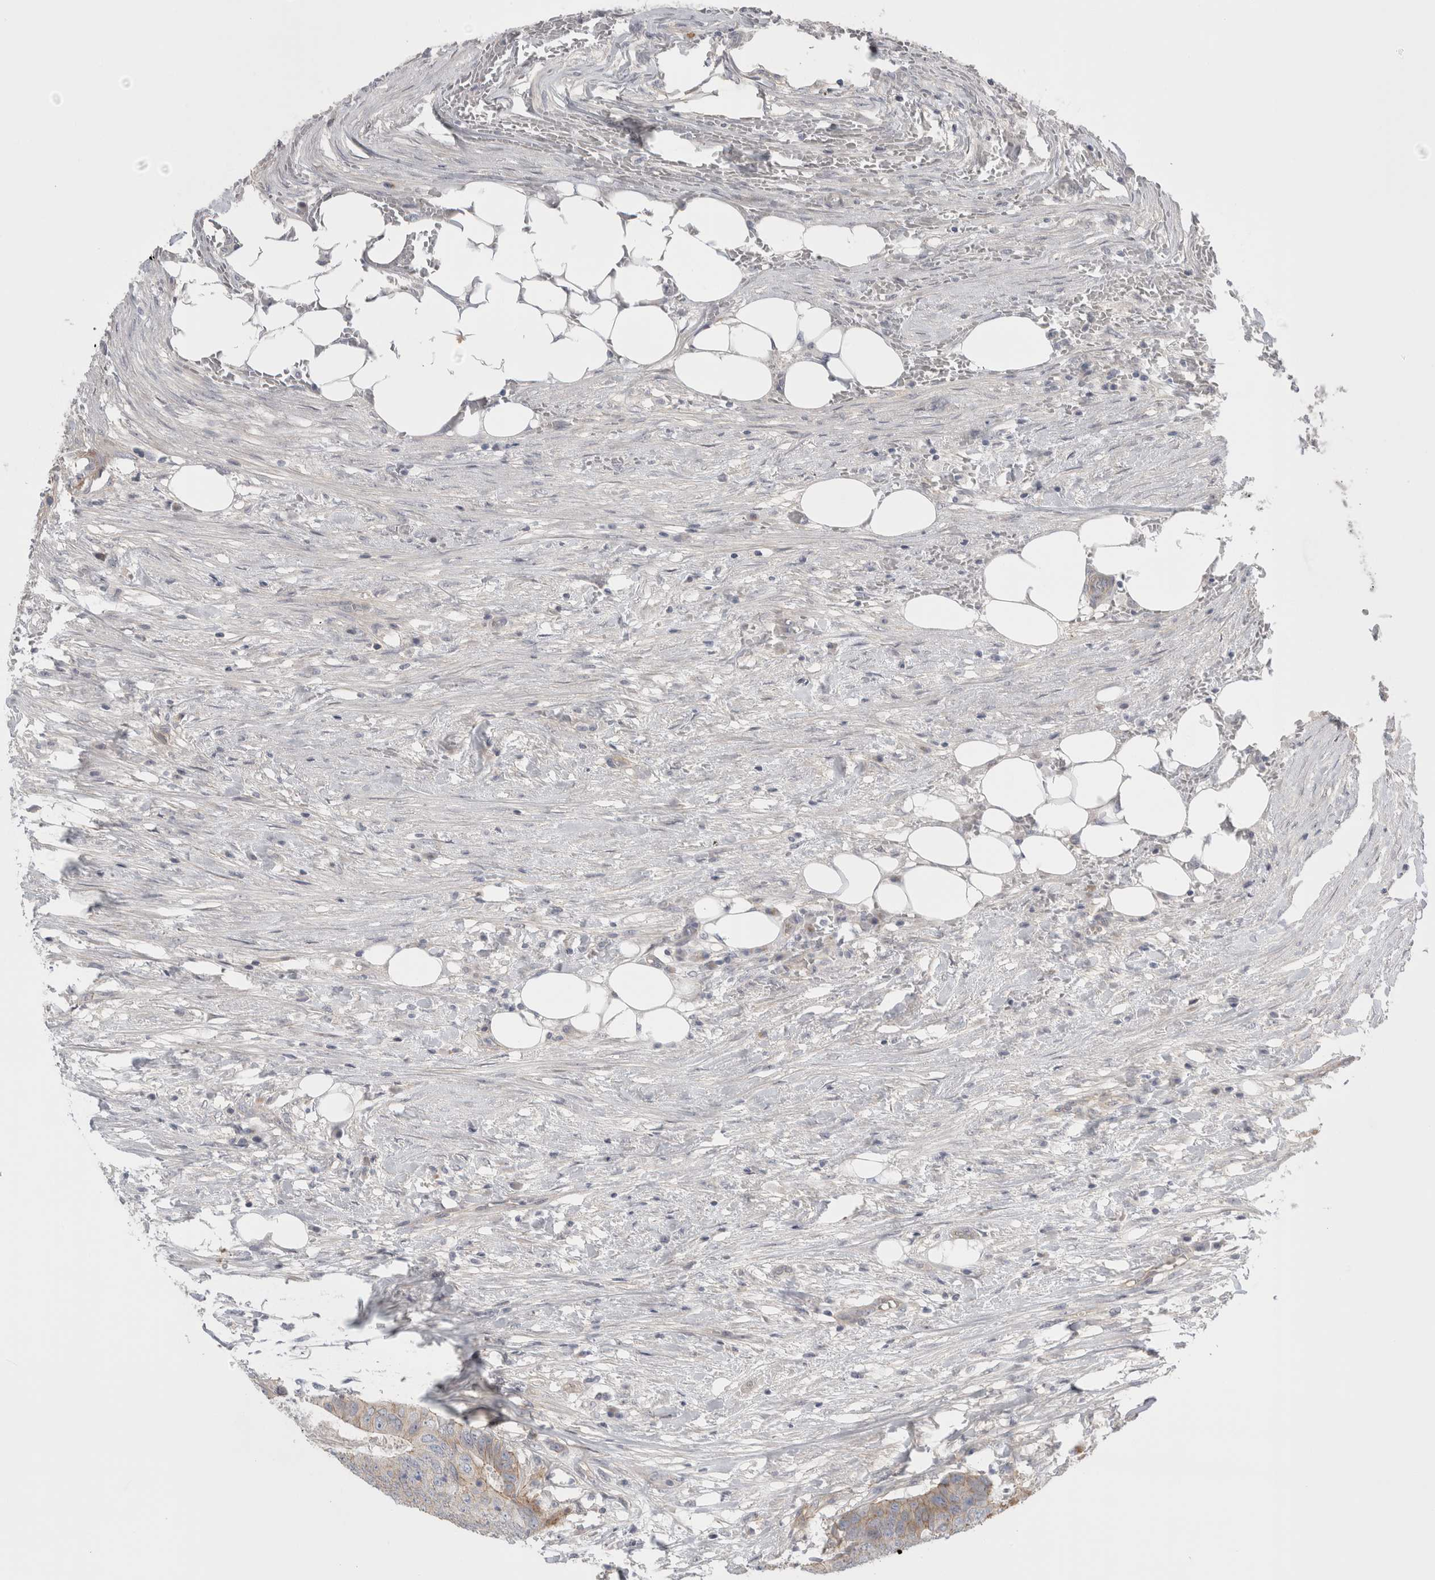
{"staining": {"intensity": "weak", "quantity": "25%-75%", "location": "cytoplasmic/membranous"}, "tissue": "colorectal cancer", "cell_type": "Tumor cells", "image_type": "cancer", "snomed": [{"axis": "morphology", "description": "Adenocarcinoma, NOS"}, {"axis": "topography", "description": "Colon"}], "caption": "Weak cytoplasmic/membranous expression is identified in approximately 25%-75% of tumor cells in adenocarcinoma (colorectal). (Stains: DAB (3,3'-diaminobenzidine) in brown, nuclei in blue, Microscopy: brightfield microscopy at high magnification).", "gene": "VANGL1", "patient": {"sex": "male", "age": 56}}